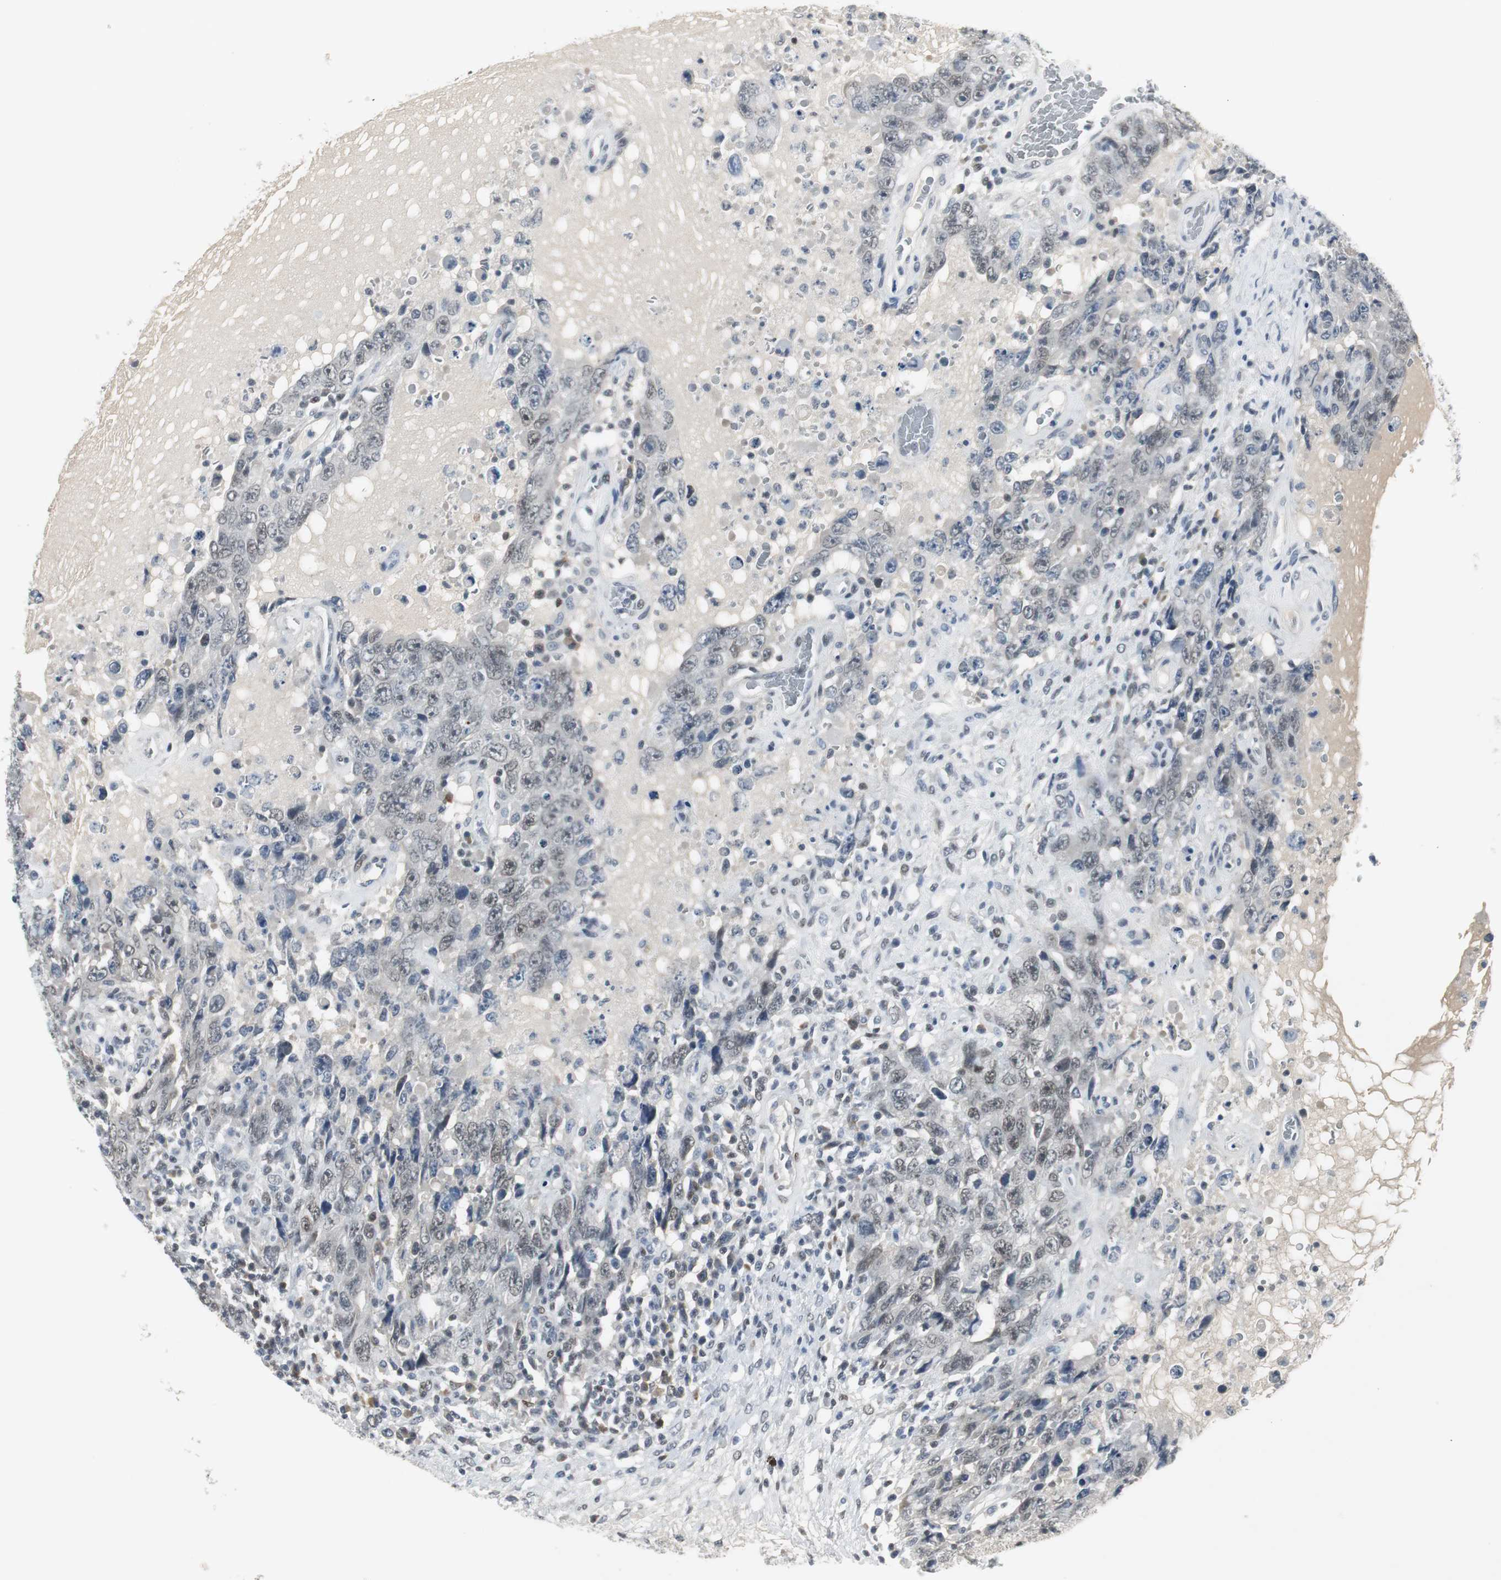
{"staining": {"intensity": "weak", "quantity": "25%-75%", "location": "nuclear"}, "tissue": "testis cancer", "cell_type": "Tumor cells", "image_type": "cancer", "snomed": [{"axis": "morphology", "description": "Carcinoma, Embryonal, NOS"}, {"axis": "topography", "description": "Testis"}], "caption": "Immunohistochemistry micrograph of neoplastic tissue: testis cancer stained using immunohistochemistry exhibits low levels of weak protein expression localized specifically in the nuclear of tumor cells, appearing as a nuclear brown color.", "gene": "ELK1", "patient": {"sex": "male", "age": 26}}